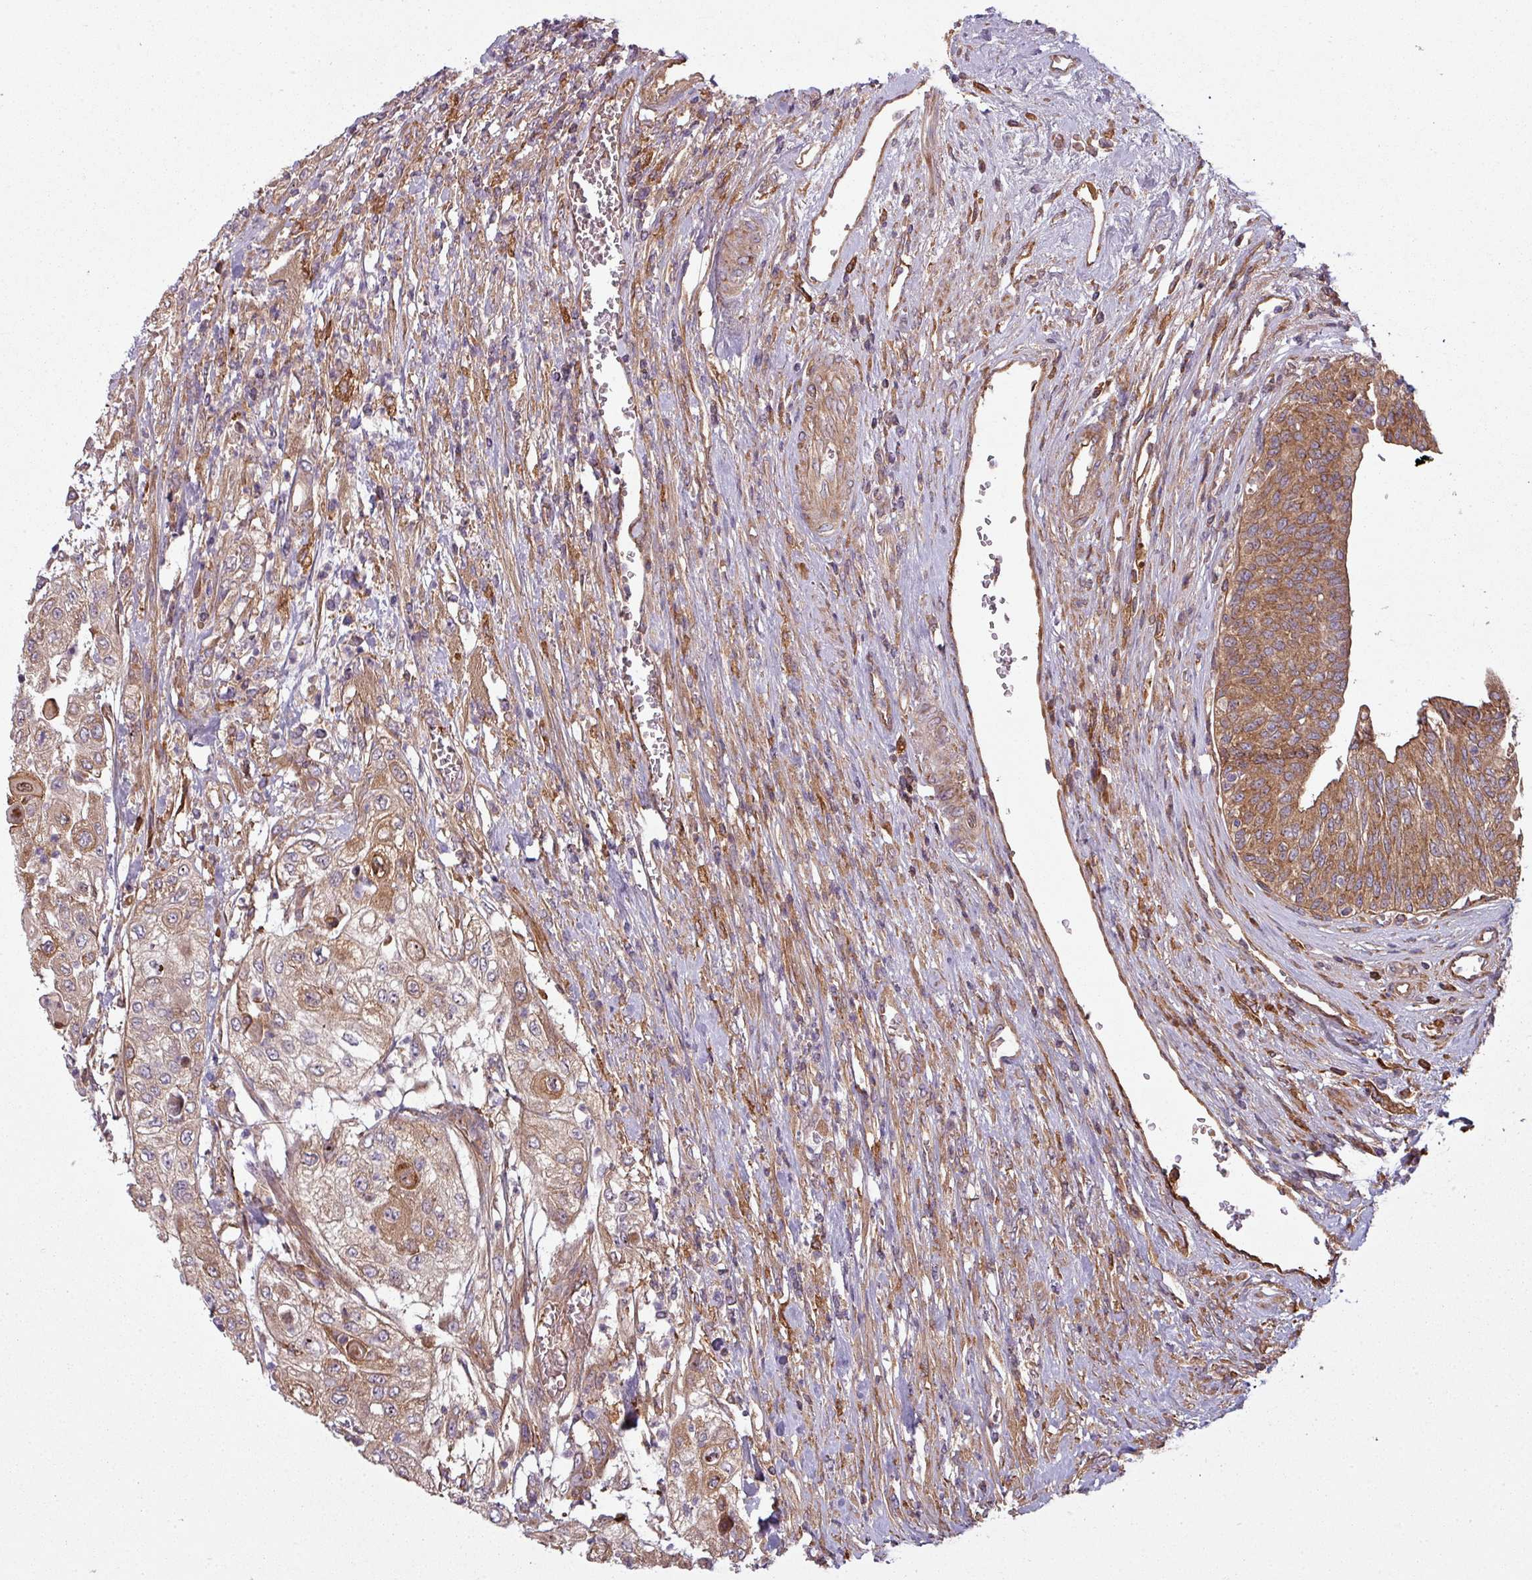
{"staining": {"intensity": "moderate", "quantity": "25%-75%", "location": "cytoplasmic/membranous,nuclear"}, "tissue": "urothelial cancer", "cell_type": "Tumor cells", "image_type": "cancer", "snomed": [{"axis": "morphology", "description": "Urothelial carcinoma, High grade"}, {"axis": "topography", "description": "Urinary bladder"}], "caption": "A micrograph of urothelial carcinoma (high-grade) stained for a protein exhibits moderate cytoplasmic/membranous and nuclear brown staining in tumor cells.", "gene": "SNRNP25", "patient": {"sex": "female", "age": 79}}